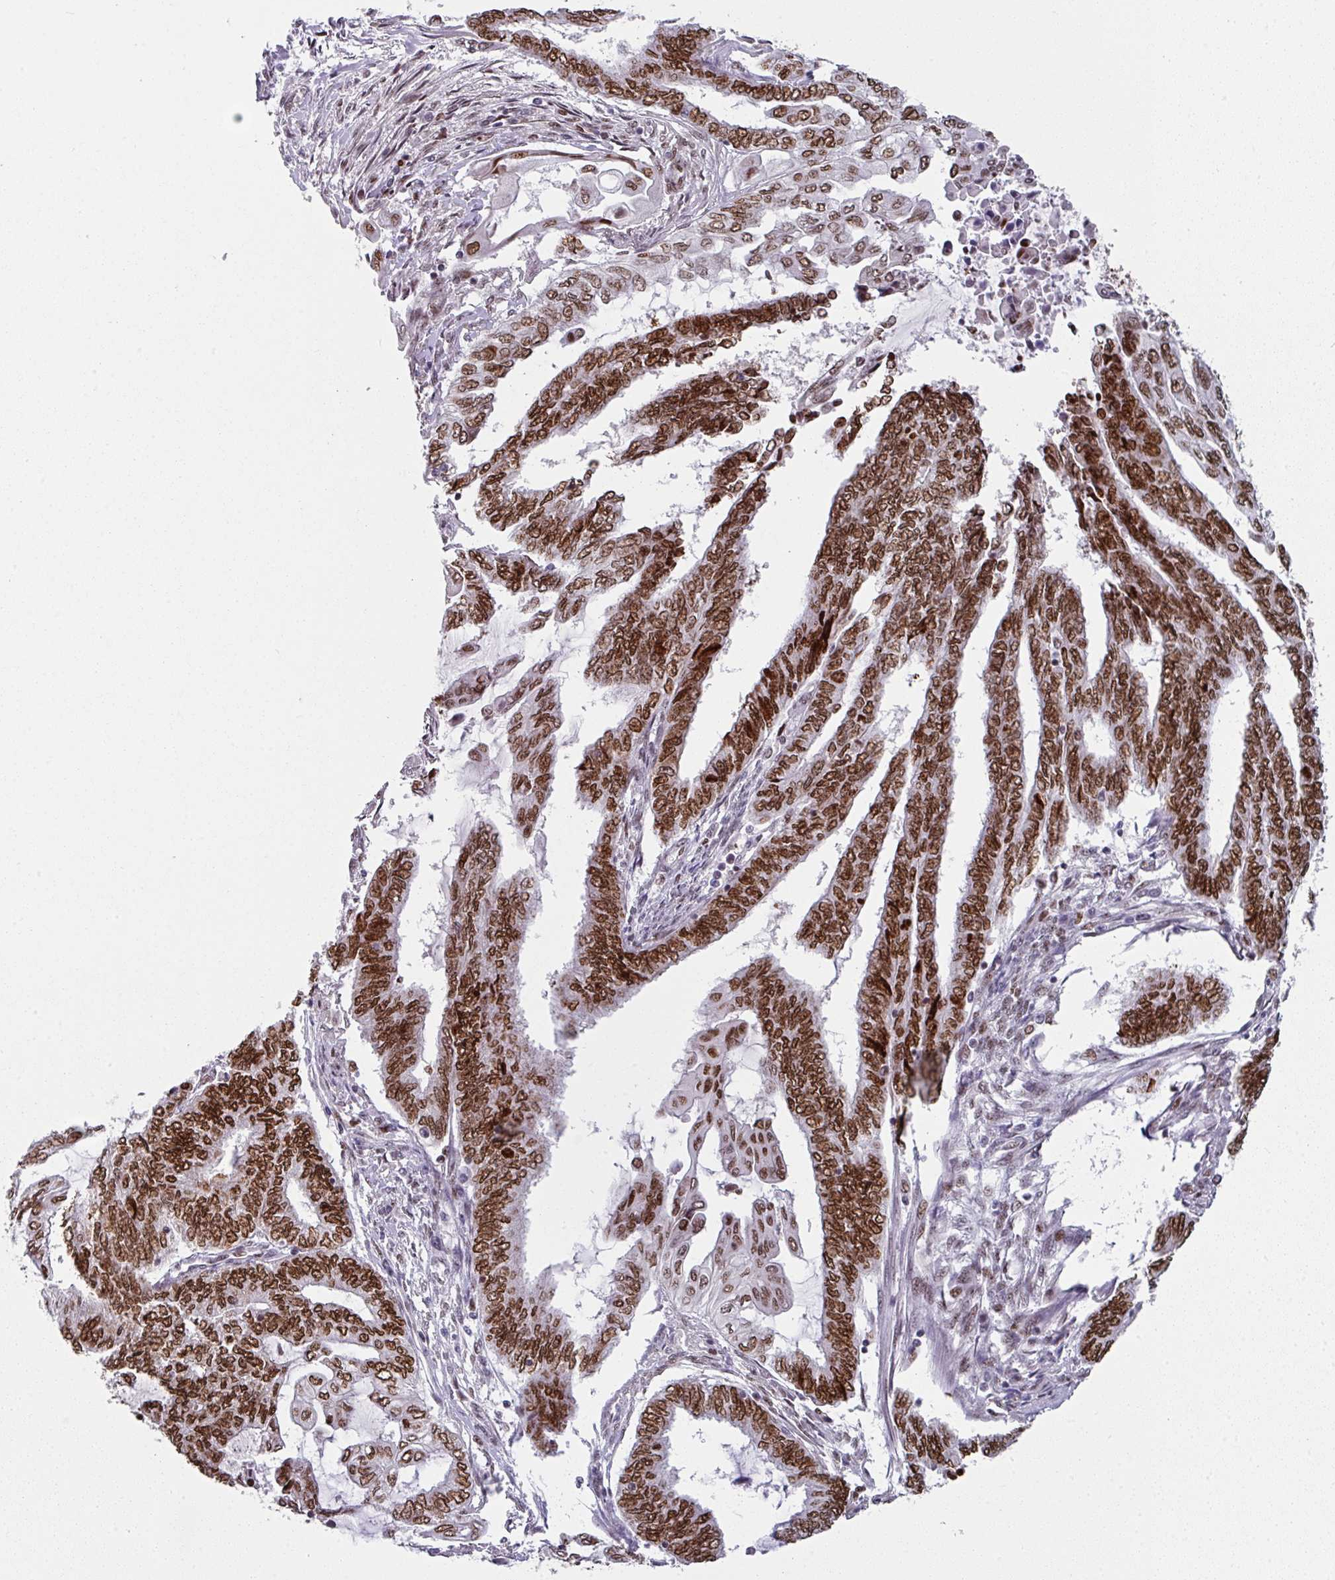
{"staining": {"intensity": "strong", "quantity": ">75%", "location": "nuclear"}, "tissue": "endometrial cancer", "cell_type": "Tumor cells", "image_type": "cancer", "snomed": [{"axis": "morphology", "description": "Adenocarcinoma, NOS"}, {"axis": "topography", "description": "Uterus"}, {"axis": "topography", "description": "Endometrium"}], "caption": "Immunohistochemistry (IHC) micrograph of neoplastic tissue: endometrial adenocarcinoma stained using immunohistochemistry reveals high levels of strong protein expression localized specifically in the nuclear of tumor cells, appearing as a nuclear brown color.", "gene": "RAD50", "patient": {"sex": "female", "age": 70}}